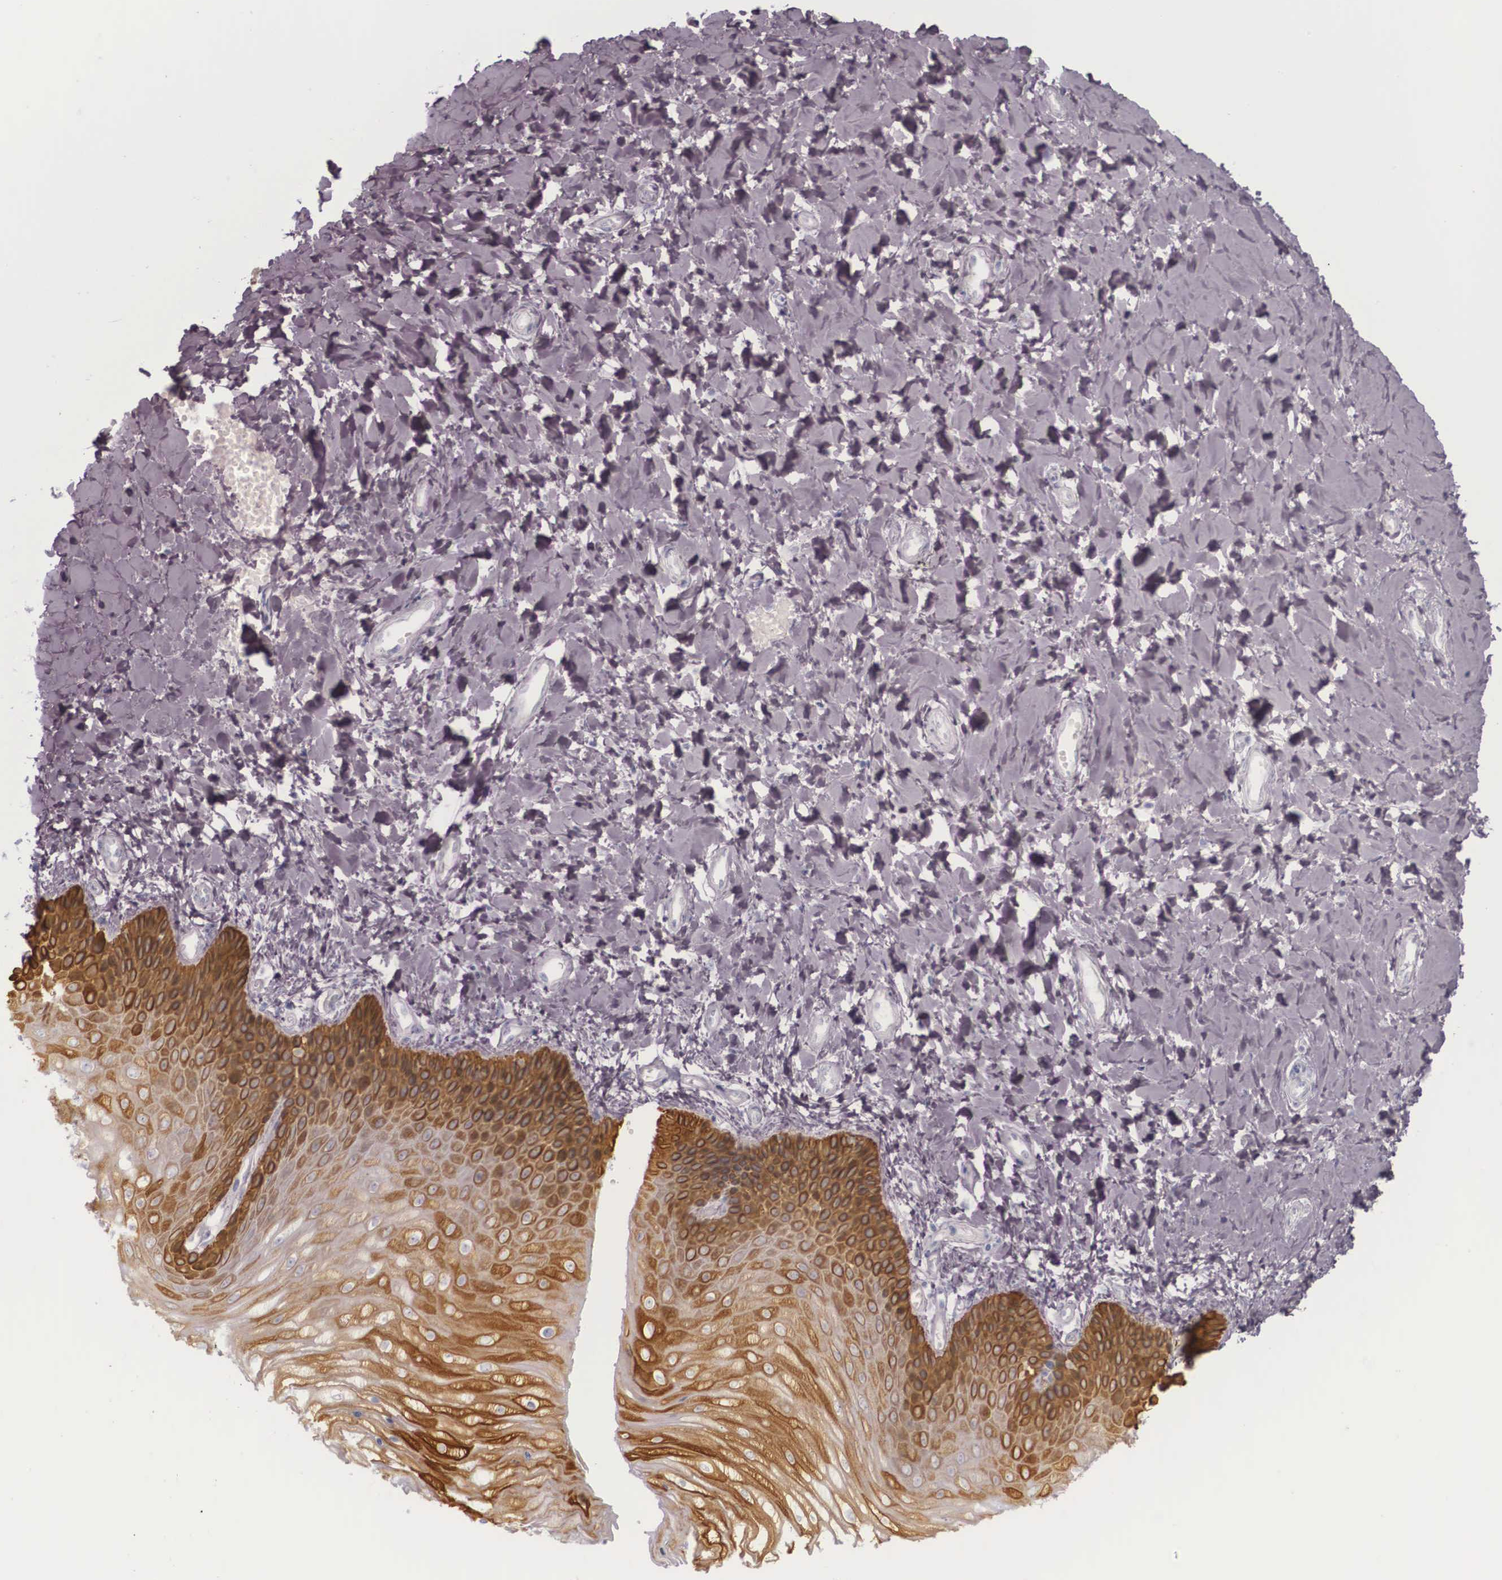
{"staining": {"intensity": "strong", "quantity": ">75%", "location": "cytoplasmic/membranous"}, "tissue": "vagina", "cell_type": "Squamous epithelial cells", "image_type": "normal", "snomed": [{"axis": "morphology", "description": "Normal tissue, NOS"}, {"axis": "topography", "description": "Vagina"}], "caption": "This image shows IHC staining of benign human vagina, with high strong cytoplasmic/membranous staining in about >75% of squamous epithelial cells.", "gene": "KRT14", "patient": {"sex": "female", "age": 68}}